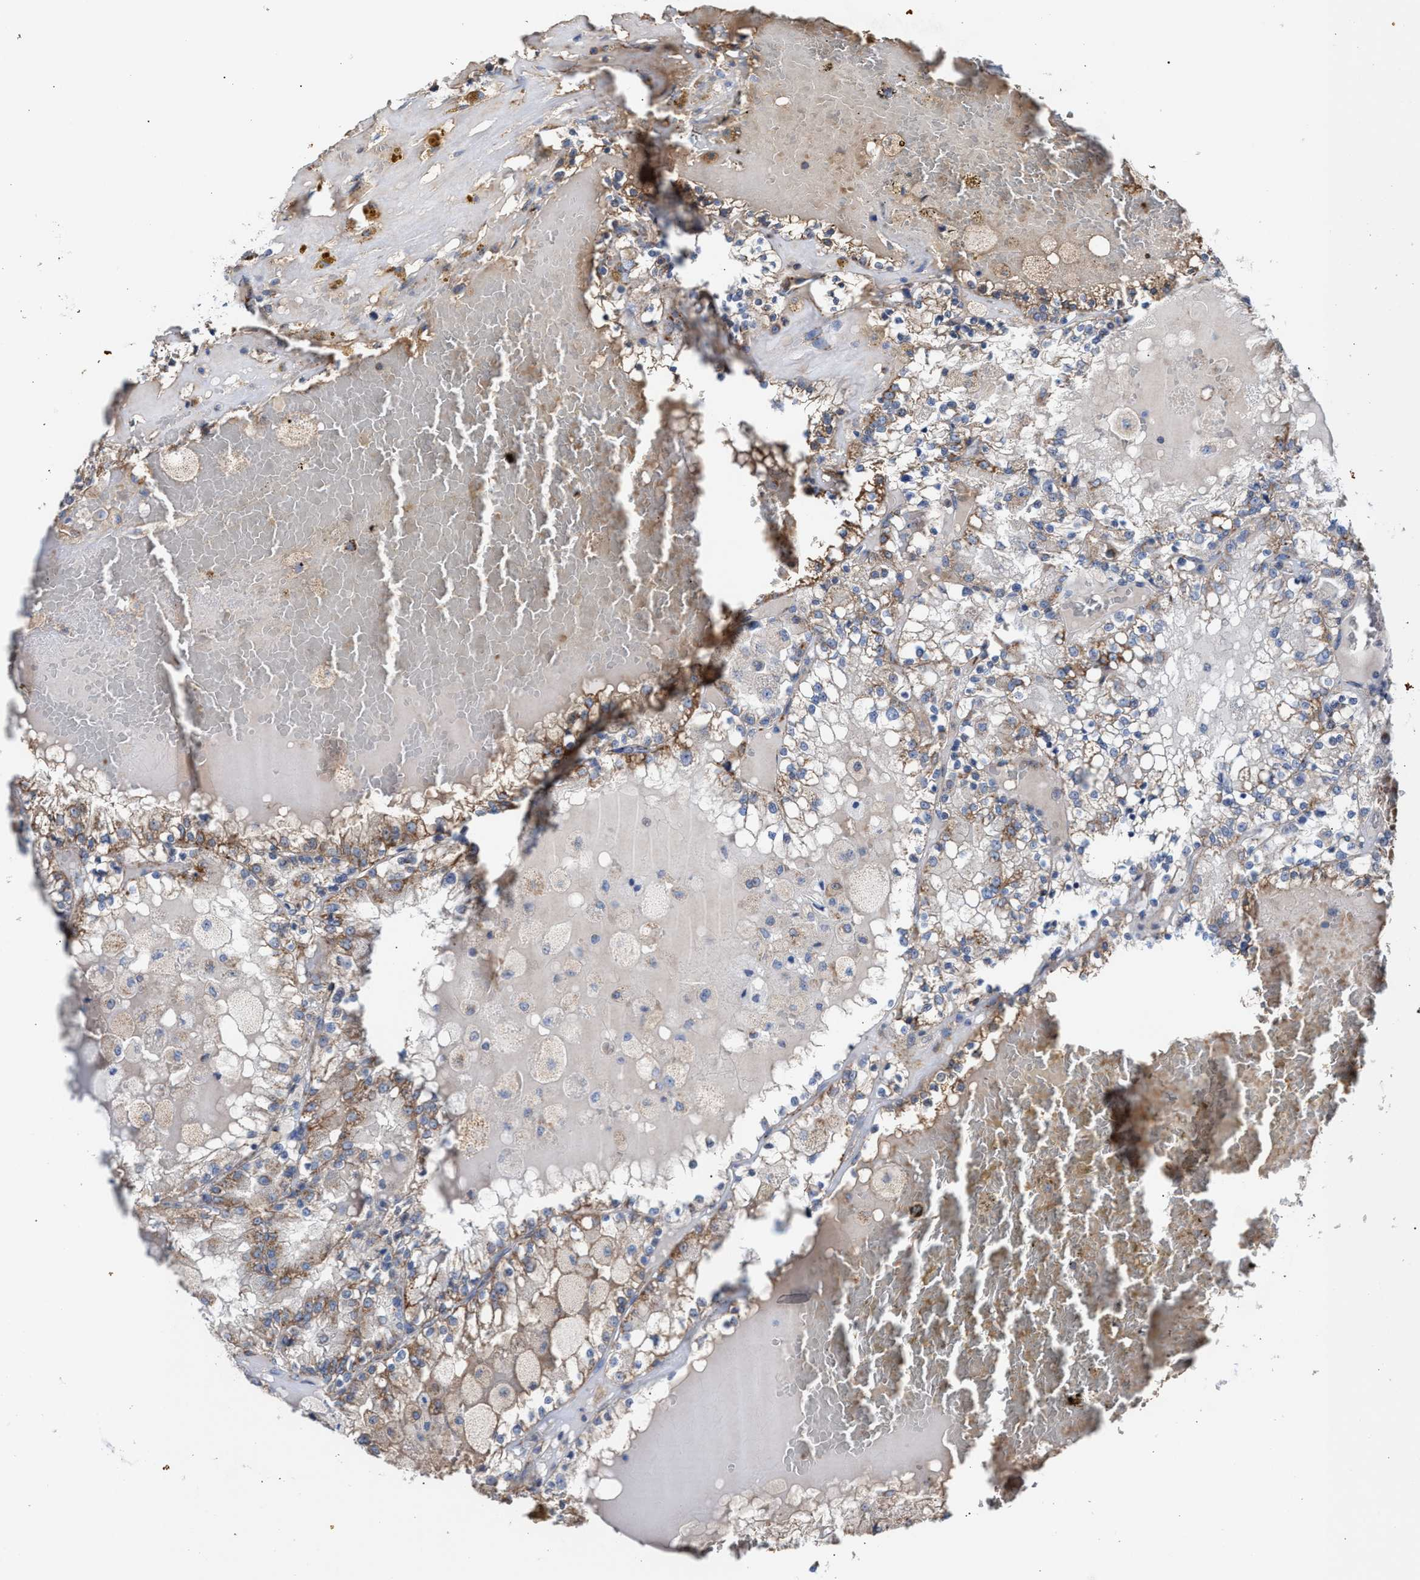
{"staining": {"intensity": "moderate", "quantity": ">75%", "location": "cytoplasmic/membranous"}, "tissue": "renal cancer", "cell_type": "Tumor cells", "image_type": "cancer", "snomed": [{"axis": "morphology", "description": "Adenocarcinoma, NOS"}, {"axis": "topography", "description": "Kidney"}], "caption": "A brown stain highlights moderate cytoplasmic/membranous staining of a protein in renal adenocarcinoma tumor cells. (Stains: DAB in brown, nuclei in blue, Microscopy: brightfield microscopy at high magnification).", "gene": "MECR", "patient": {"sex": "female", "age": 56}}